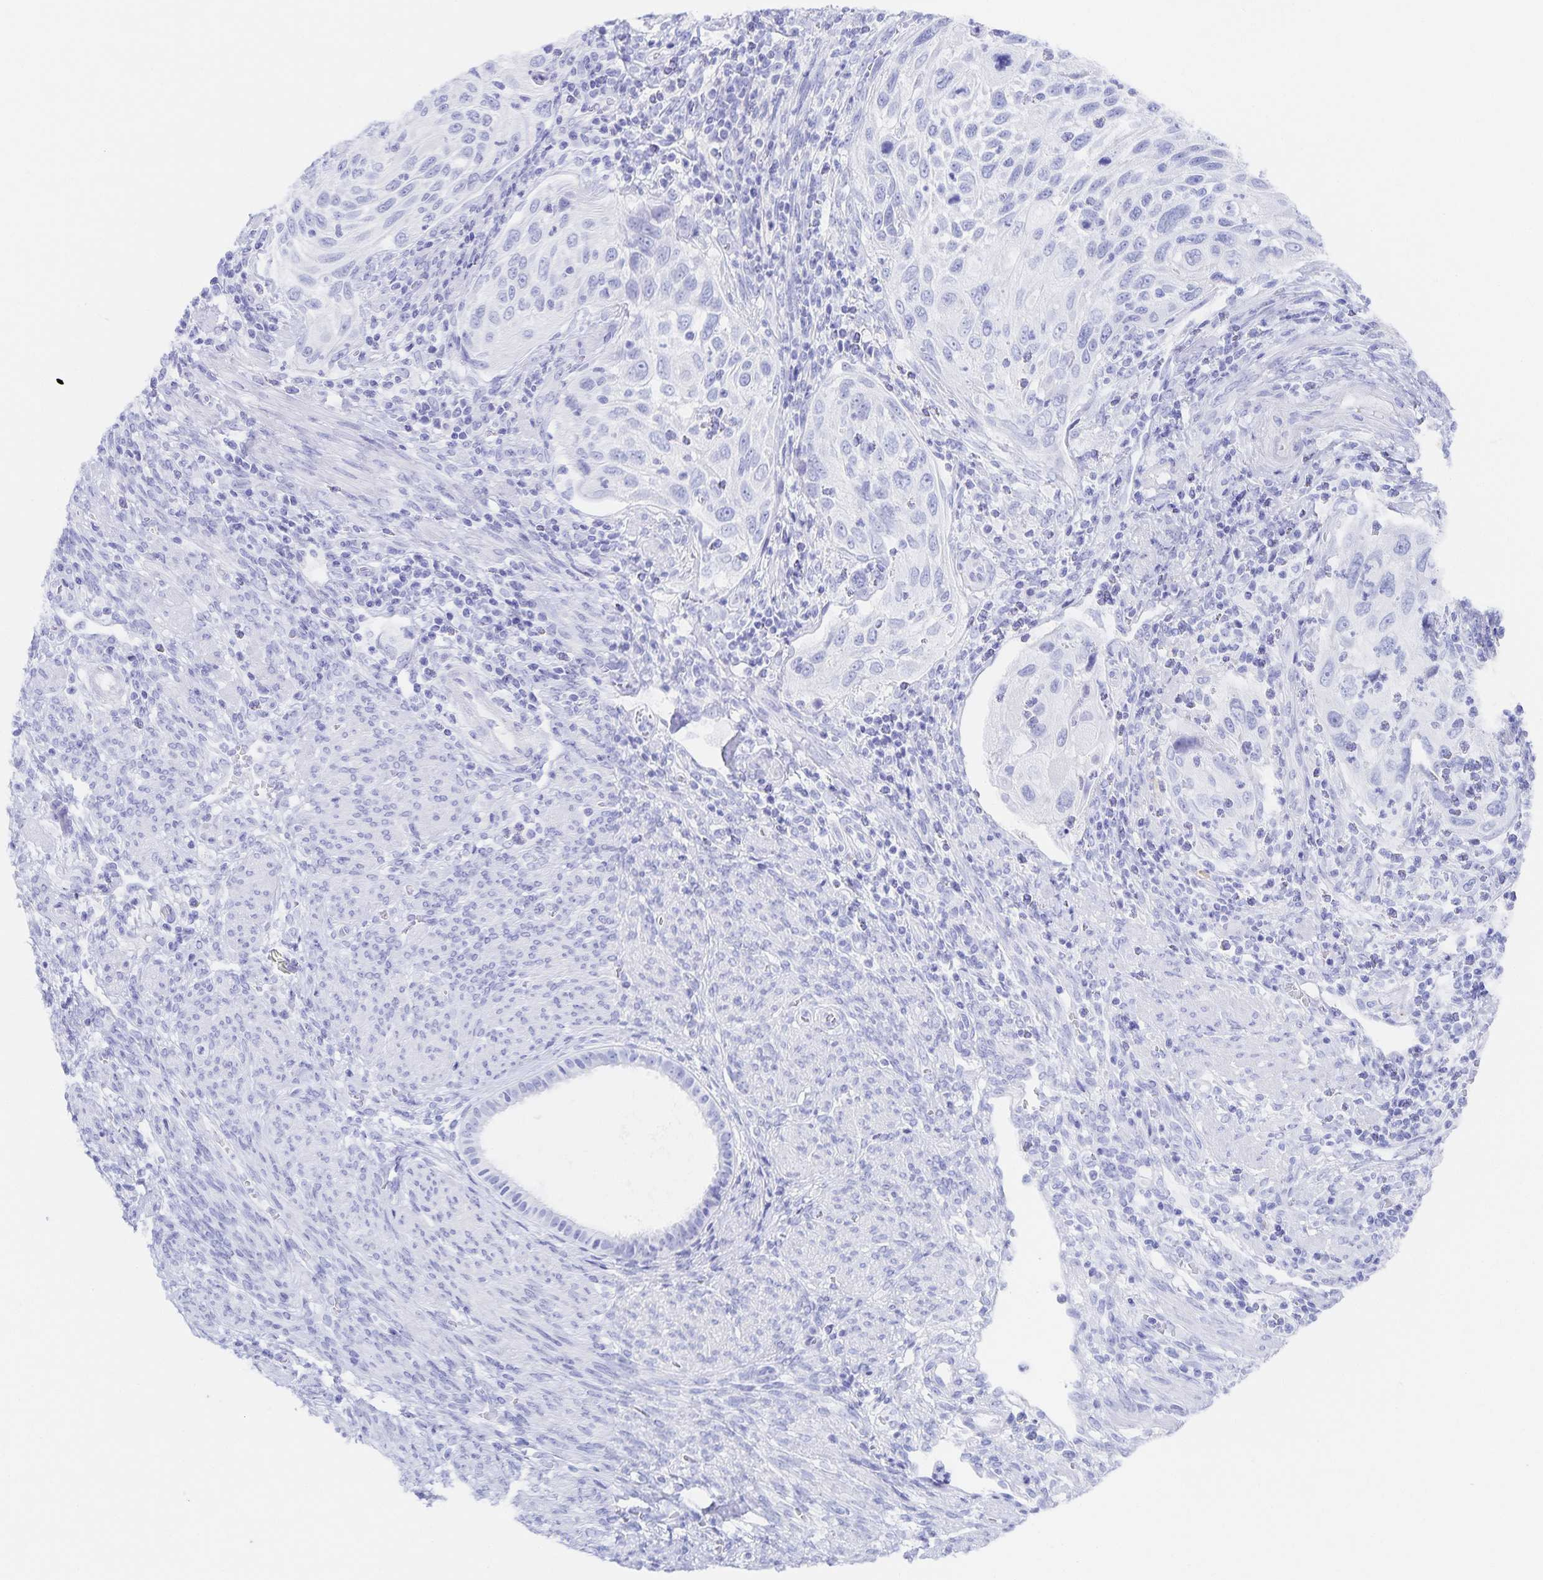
{"staining": {"intensity": "negative", "quantity": "none", "location": "none"}, "tissue": "cervical cancer", "cell_type": "Tumor cells", "image_type": "cancer", "snomed": [{"axis": "morphology", "description": "Squamous cell carcinoma, NOS"}, {"axis": "topography", "description": "Cervix"}], "caption": "DAB (3,3'-diaminobenzidine) immunohistochemical staining of human cervical squamous cell carcinoma reveals no significant expression in tumor cells.", "gene": "SNTN", "patient": {"sex": "female", "age": 70}}